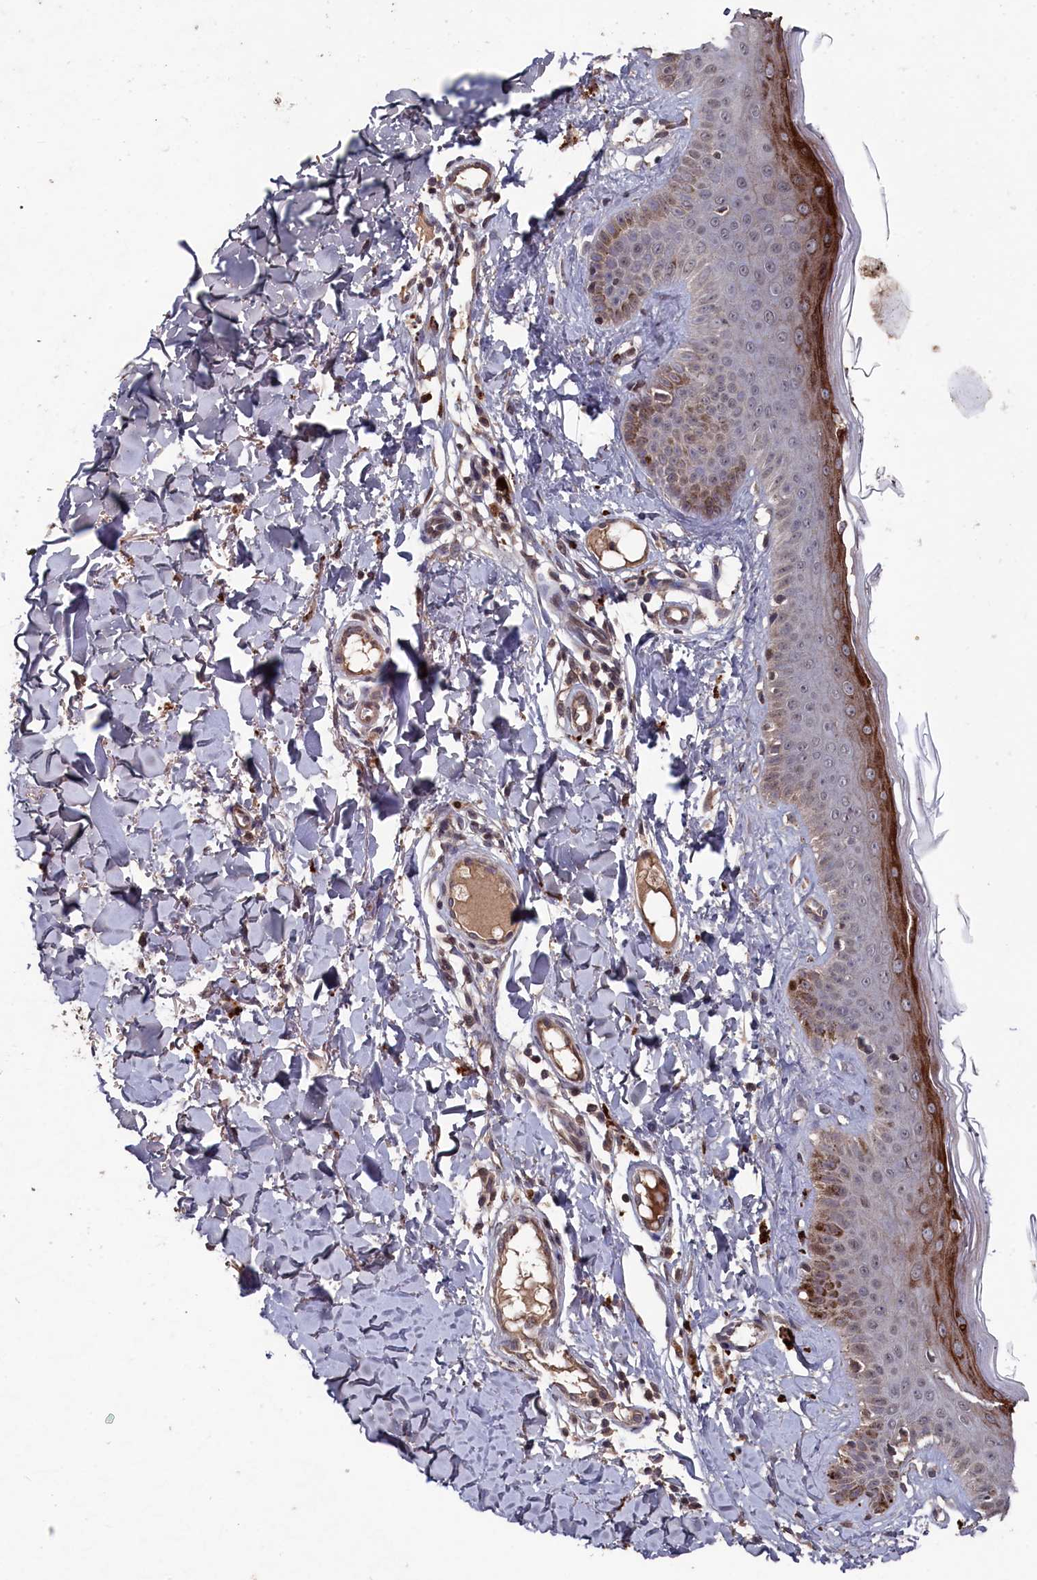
{"staining": {"intensity": "moderate", "quantity": ">75%", "location": "cytoplasmic/membranous"}, "tissue": "skin", "cell_type": "Fibroblasts", "image_type": "normal", "snomed": [{"axis": "morphology", "description": "Normal tissue, NOS"}, {"axis": "topography", "description": "Skin"}], "caption": "This micrograph exhibits immunohistochemistry (IHC) staining of benign skin, with medium moderate cytoplasmic/membranous staining in approximately >75% of fibroblasts.", "gene": "TMC5", "patient": {"sex": "male", "age": 52}}